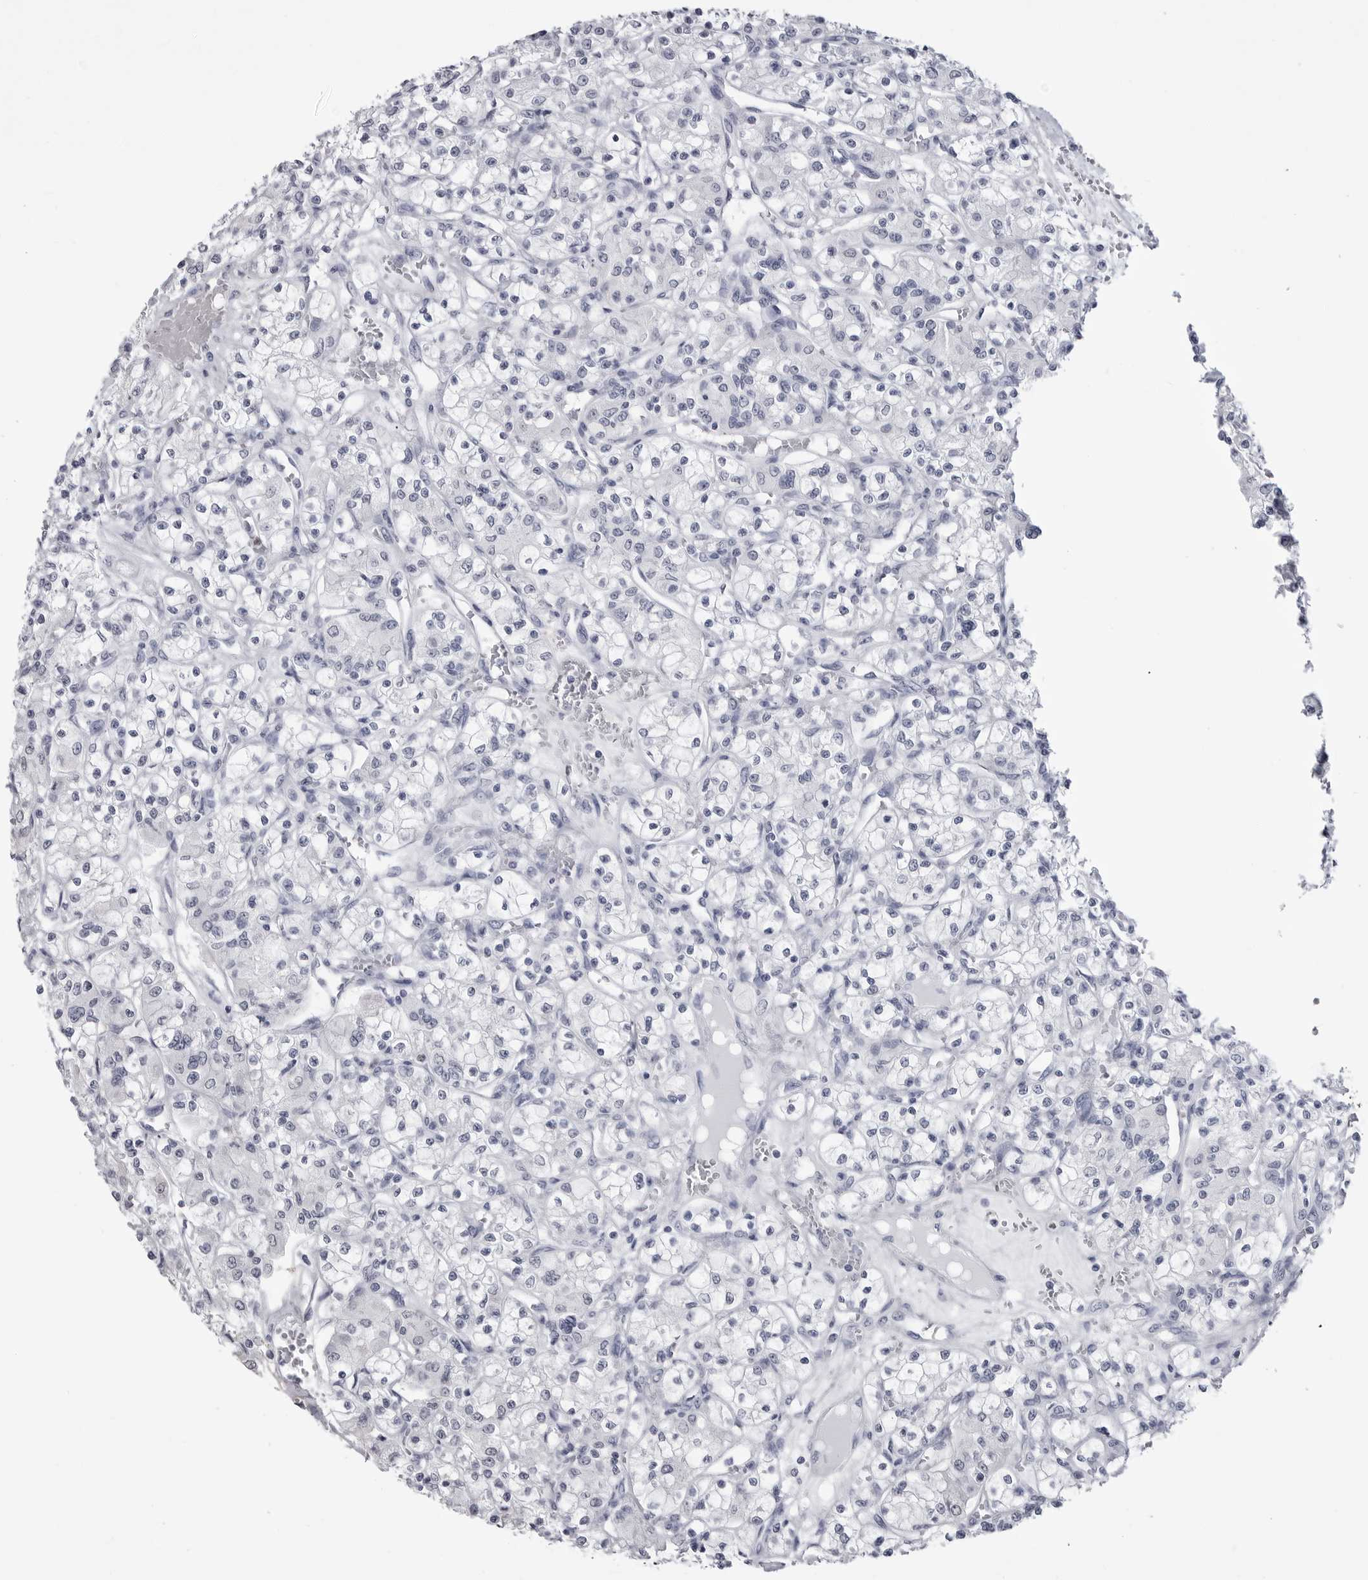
{"staining": {"intensity": "negative", "quantity": "none", "location": "none"}, "tissue": "renal cancer", "cell_type": "Tumor cells", "image_type": "cancer", "snomed": [{"axis": "morphology", "description": "Adenocarcinoma, NOS"}, {"axis": "topography", "description": "Kidney"}], "caption": "The photomicrograph shows no significant expression in tumor cells of renal cancer (adenocarcinoma).", "gene": "STAP2", "patient": {"sex": "female", "age": 59}}